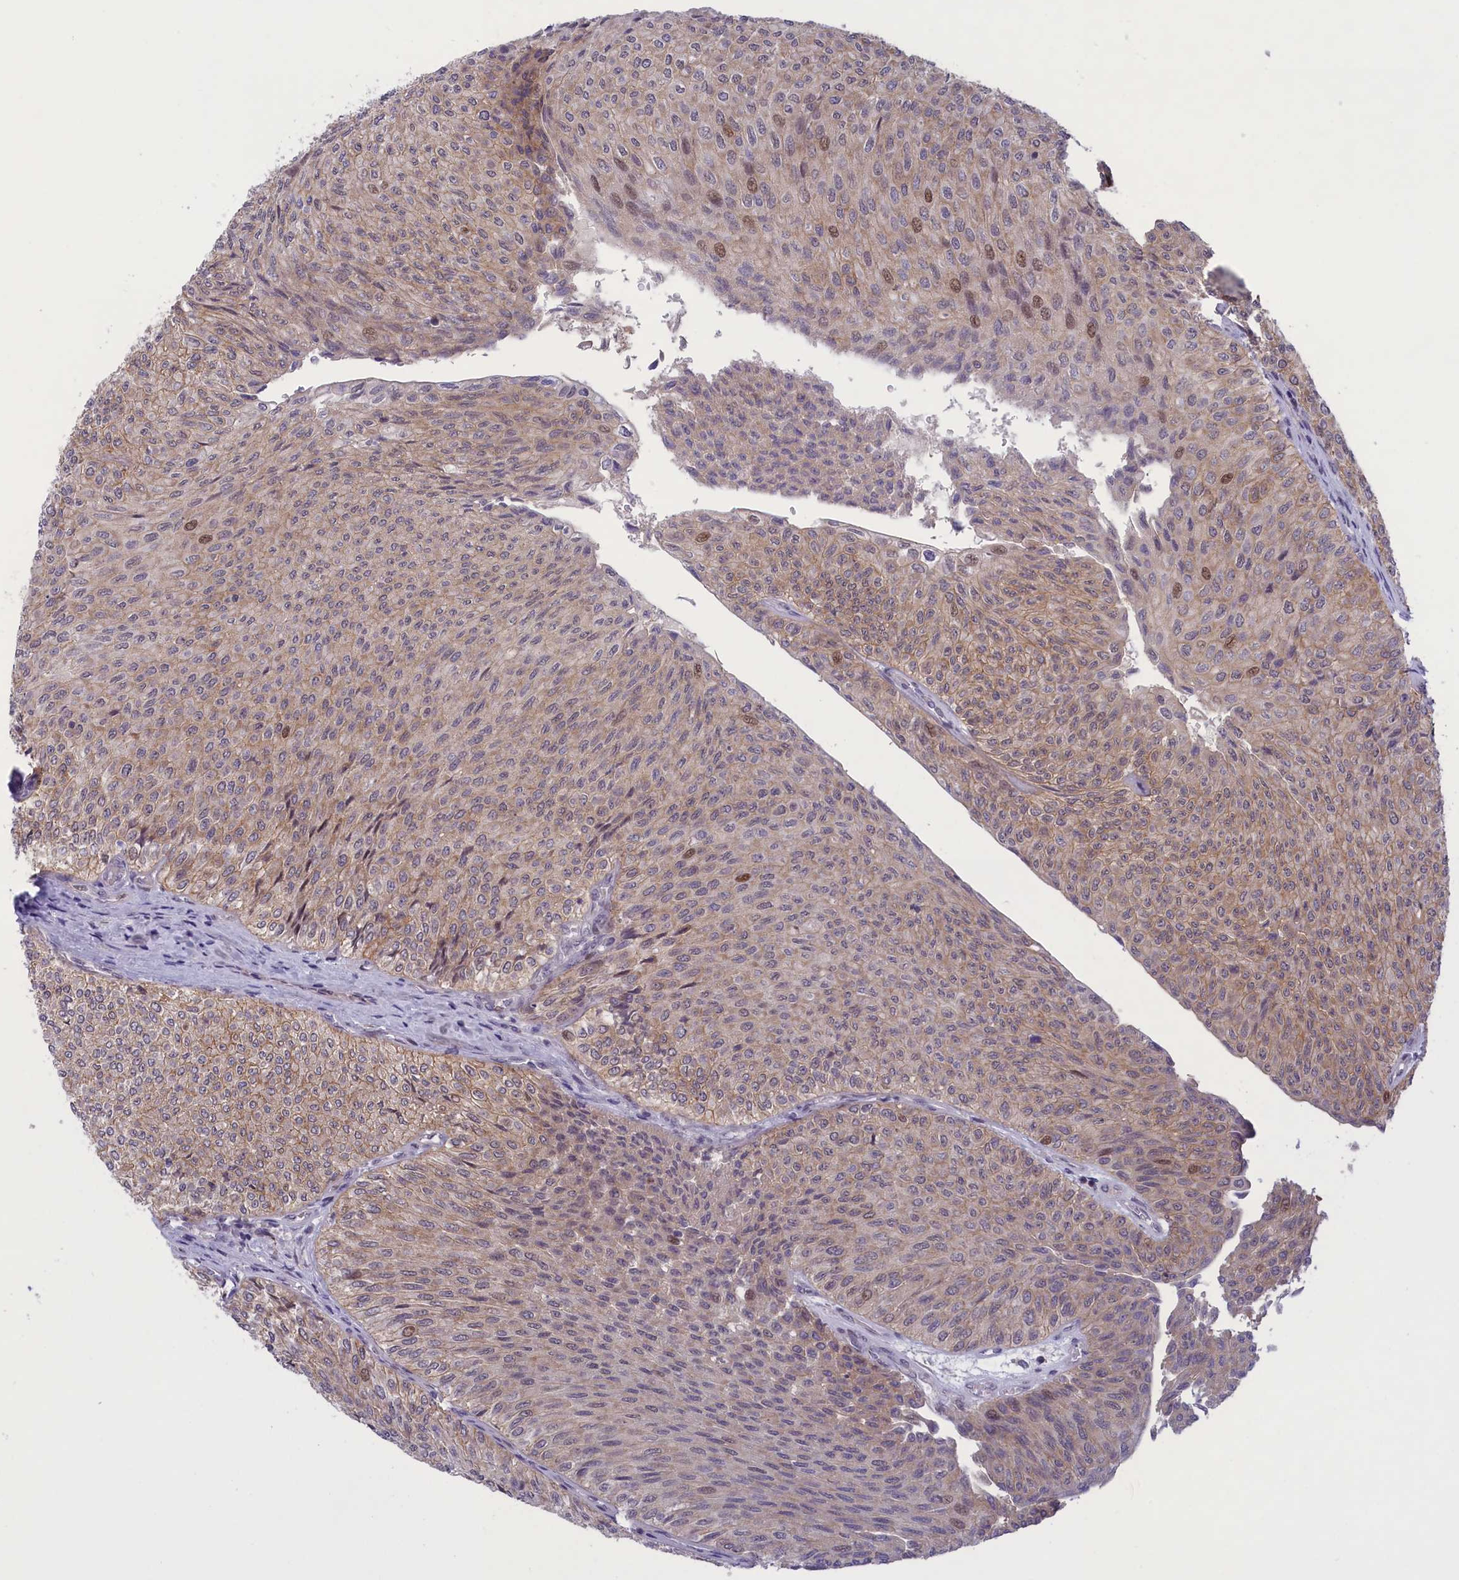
{"staining": {"intensity": "moderate", "quantity": "25%-75%", "location": "cytoplasmic/membranous,nuclear"}, "tissue": "urothelial cancer", "cell_type": "Tumor cells", "image_type": "cancer", "snomed": [{"axis": "morphology", "description": "Urothelial carcinoma, Low grade"}, {"axis": "topography", "description": "Urinary bladder"}], "caption": "About 25%-75% of tumor cells in urothelial cancer display moderate cytoplasmic/membranous and nuclear protein expression as visualized by brown immunohistochemical staining.", "gene": "CORO2A", "patient": {"sex": "male", "age": 78}}